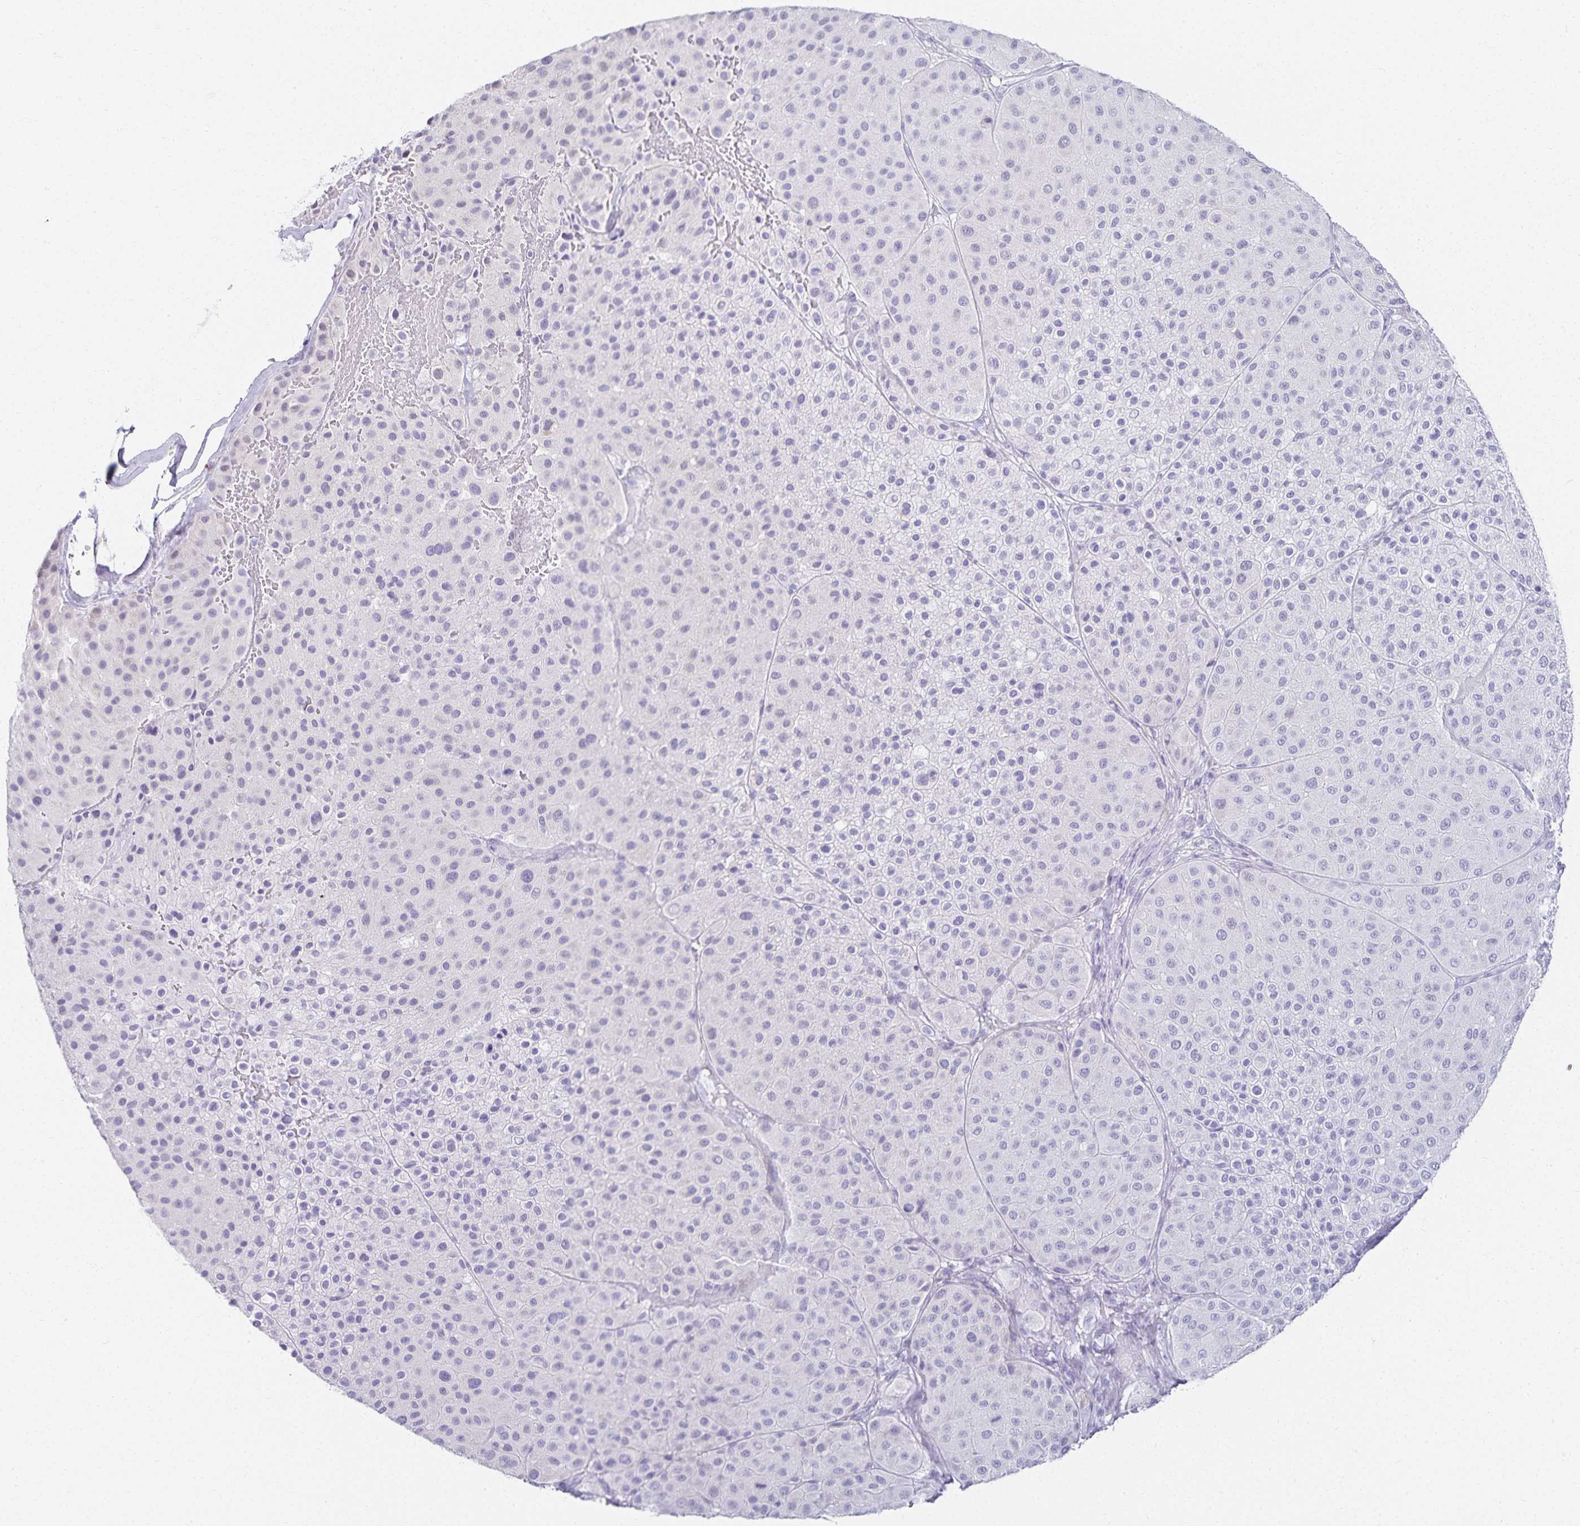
{"staining": {"intensity": "negative", "quantity": "none", "location": "none"}, "tissue": "melanoma", "cell_type": "Tumor cells", "image_type": "cancer", "snomed": [{"axis": "morphology", "description": "Malignant melanoma, Metastatic site"}, {"axis": "topography", "description": "Smooth muscle"}], "caption": "There is no significant positivity in tumor cells of malignant melanoma (metastatic site).", "gene": "GP2", "patient": {"sex": "male", "age": 41}}